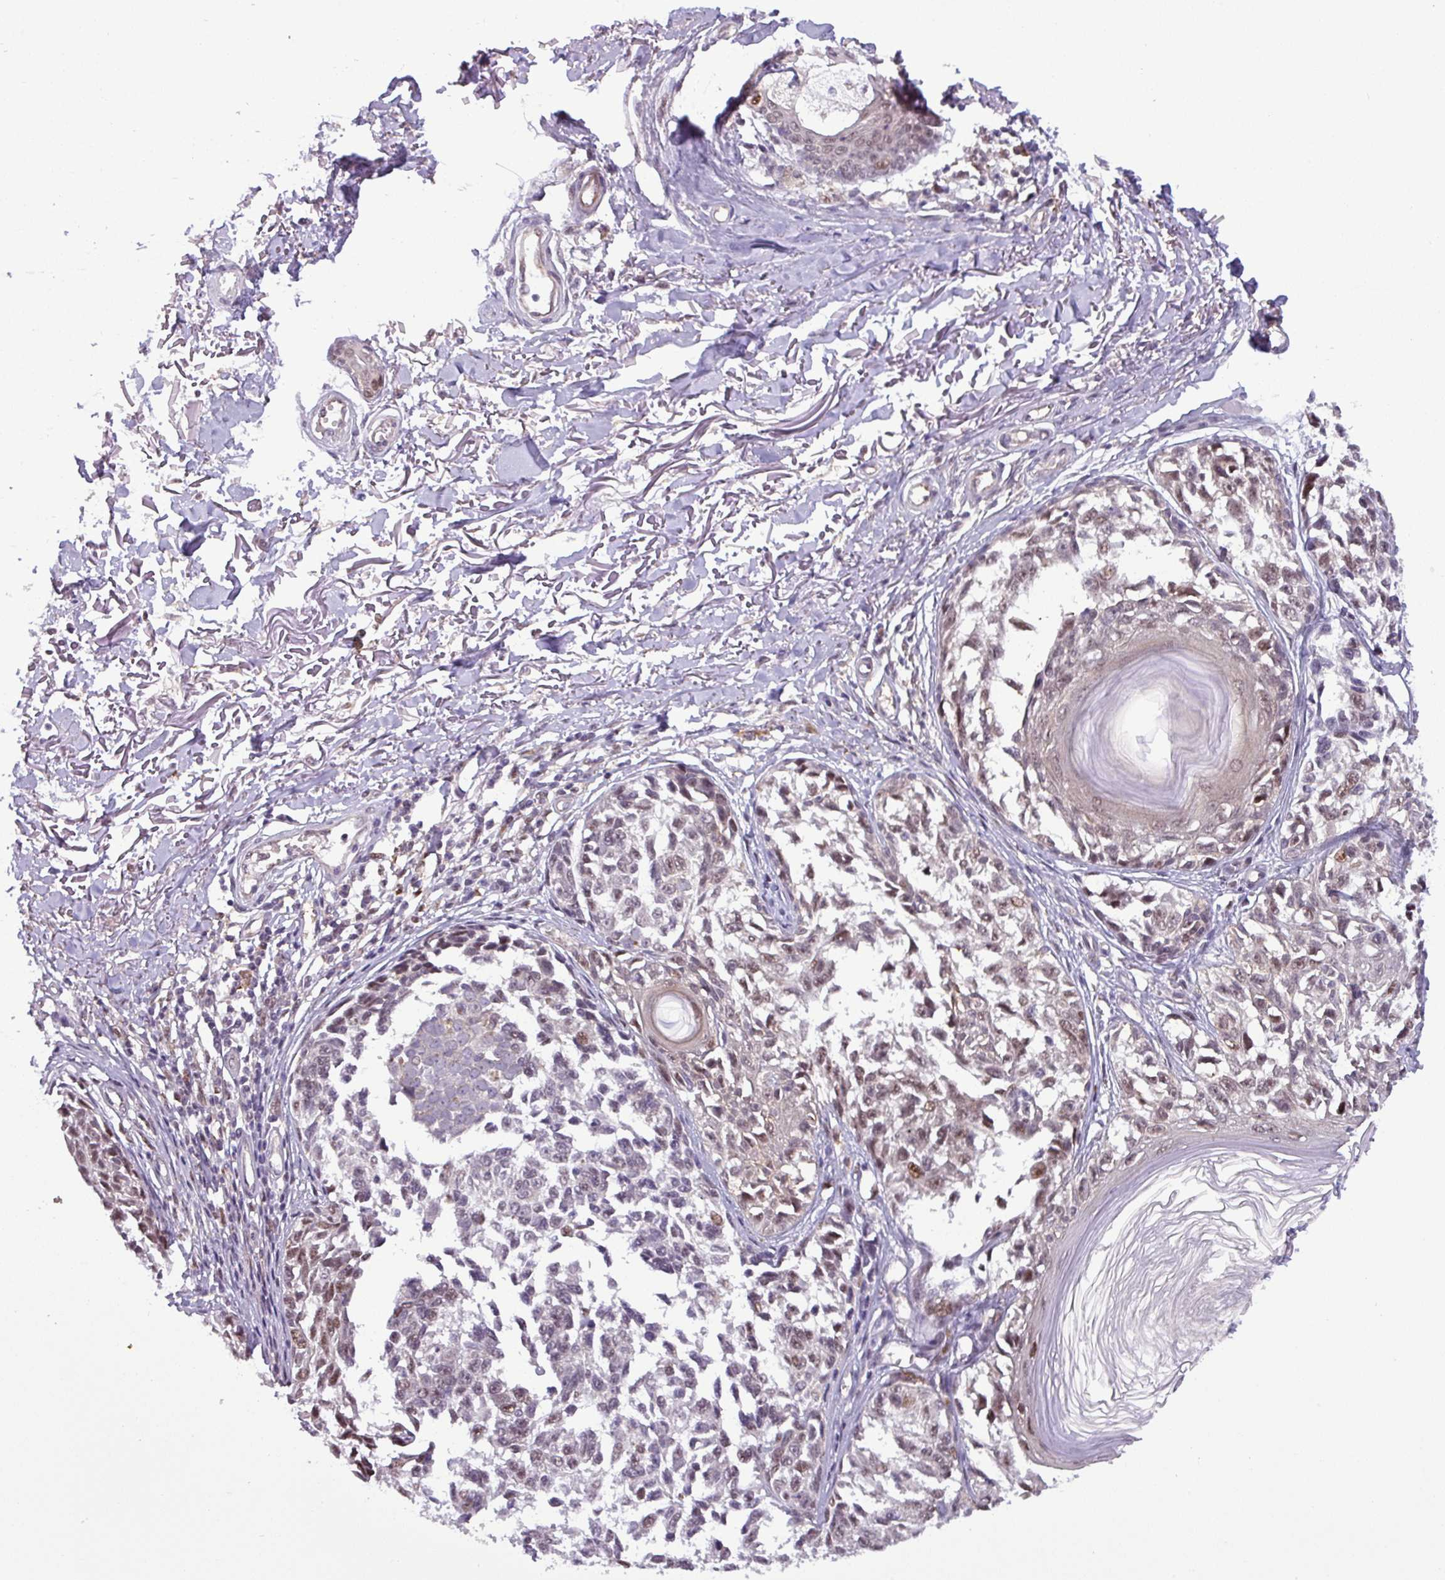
{"staining": {"intensity": "weak", "quantity": "<25%", "location": "nuclear"}, "tissue": "melanoma", "cell_type": "Tumor cells", "image_type": "cancer", "snomed": [{"axis": "morphology", "description": "Malignant melanoma, NOS"}, {"axis": "topography", "description": "Skin"}], "caption": "Histopathology image shows no significant protein positivity in tumor cells of malignant melanoma.", "gene": "NPFFR1", "patient": {"sex": "male", "age": 73}}